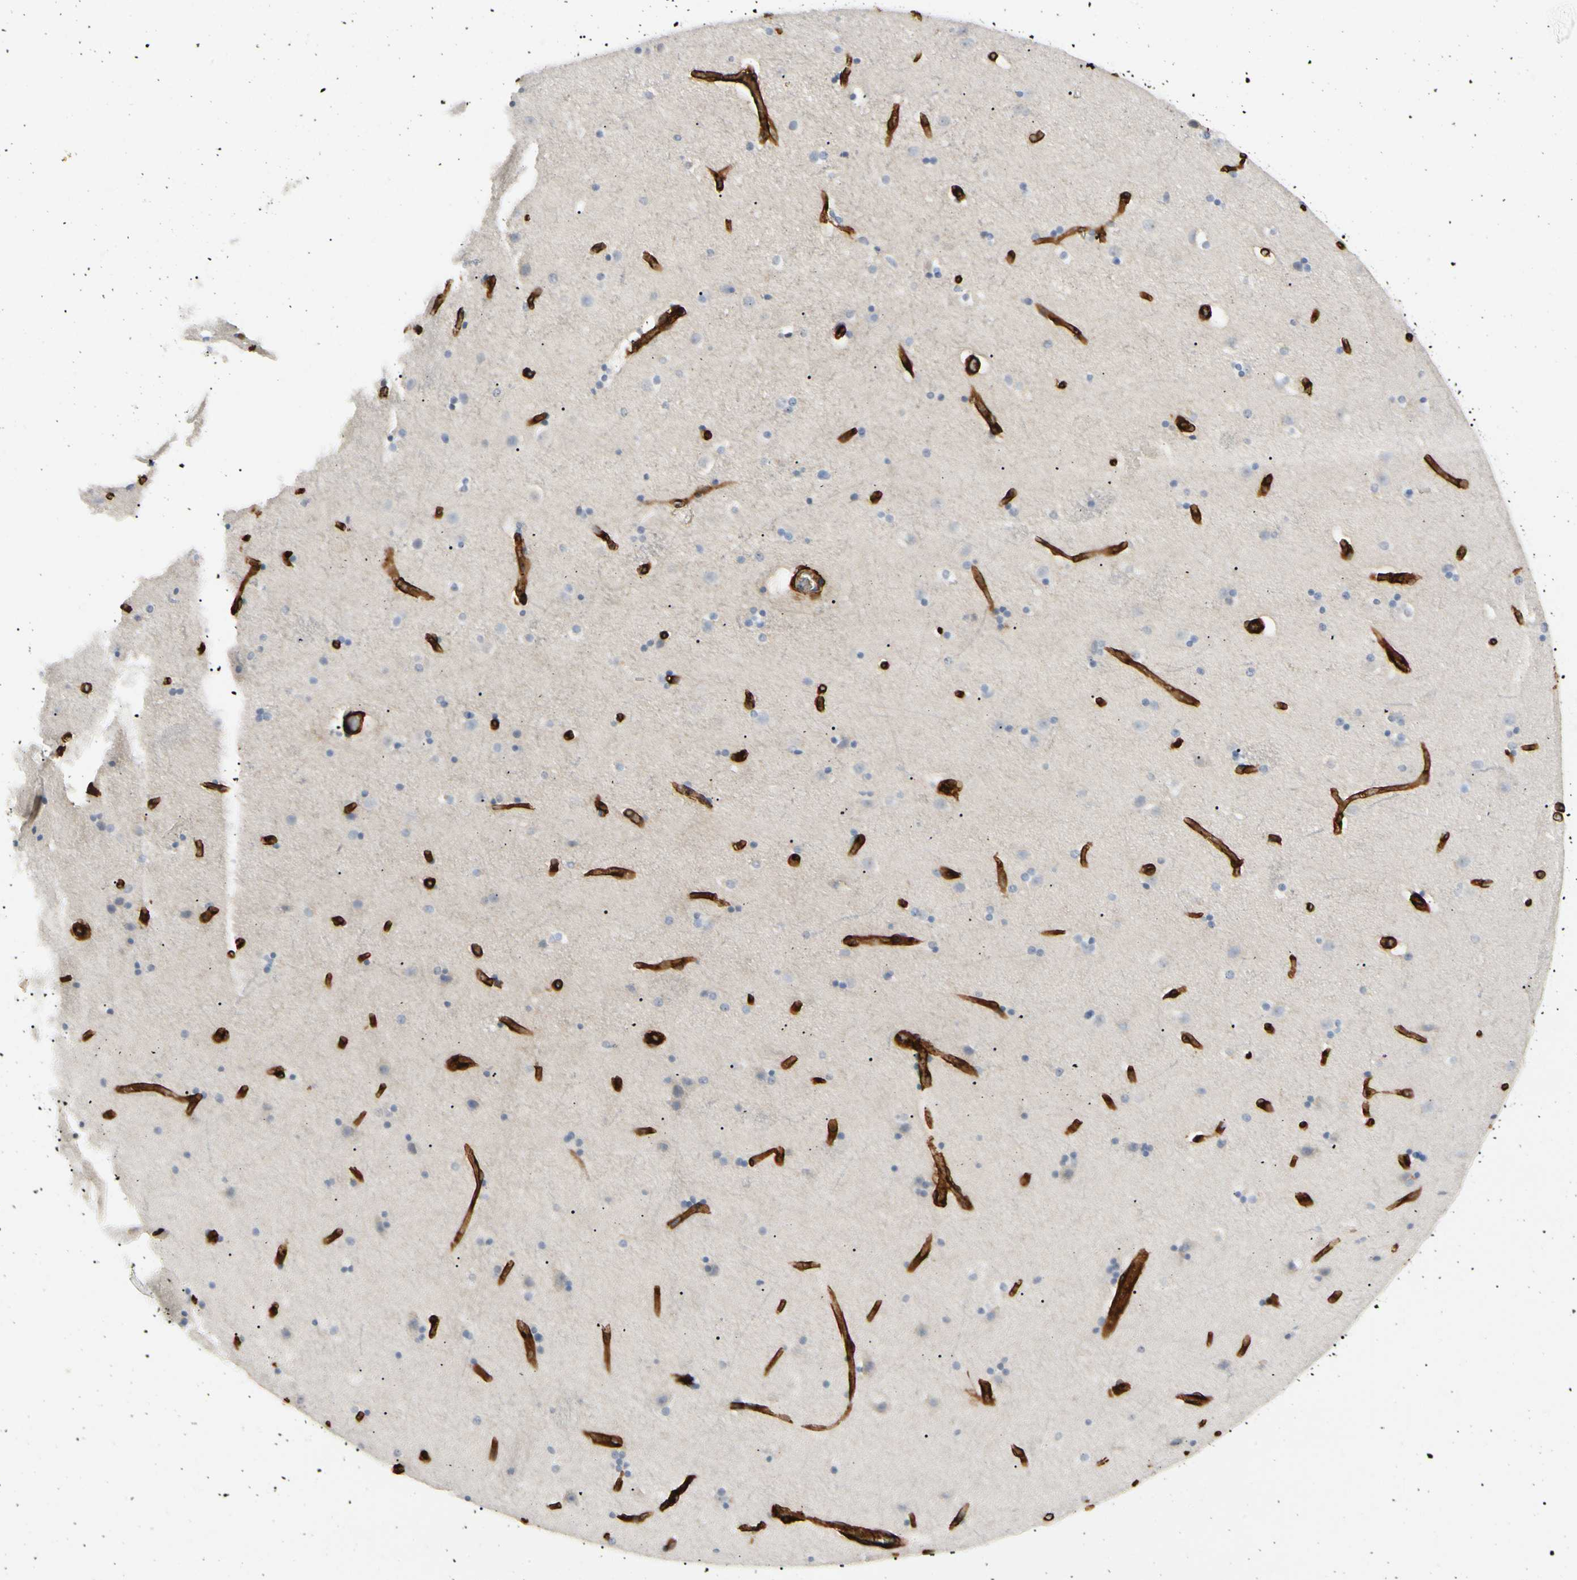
{"staining": {"intensity": "negative", "quantity": "none", "location": "none"}, "tissue": "caudate", "cell_type": "Glial cells", "image_type": "normal", "snomed": [{"axis": "morphology", "description": "Normal tissue, NOS"}, {"axis": "topography", "description": "Lateral ventricle wall"}], "caption": "An immunohistochemistry photomicrograph of unremarkable caudate is shown. There is no staining in glial cells of caudate. Brightfield microscopy of immunohistochemistry (IHC) stained with DAB (3,3'-diaminobenzidine) (brown) and hematoxylin (blue), captured at high magnification.", "gene": "GGT5", "patient": {"sex": "male", "age": 45}}